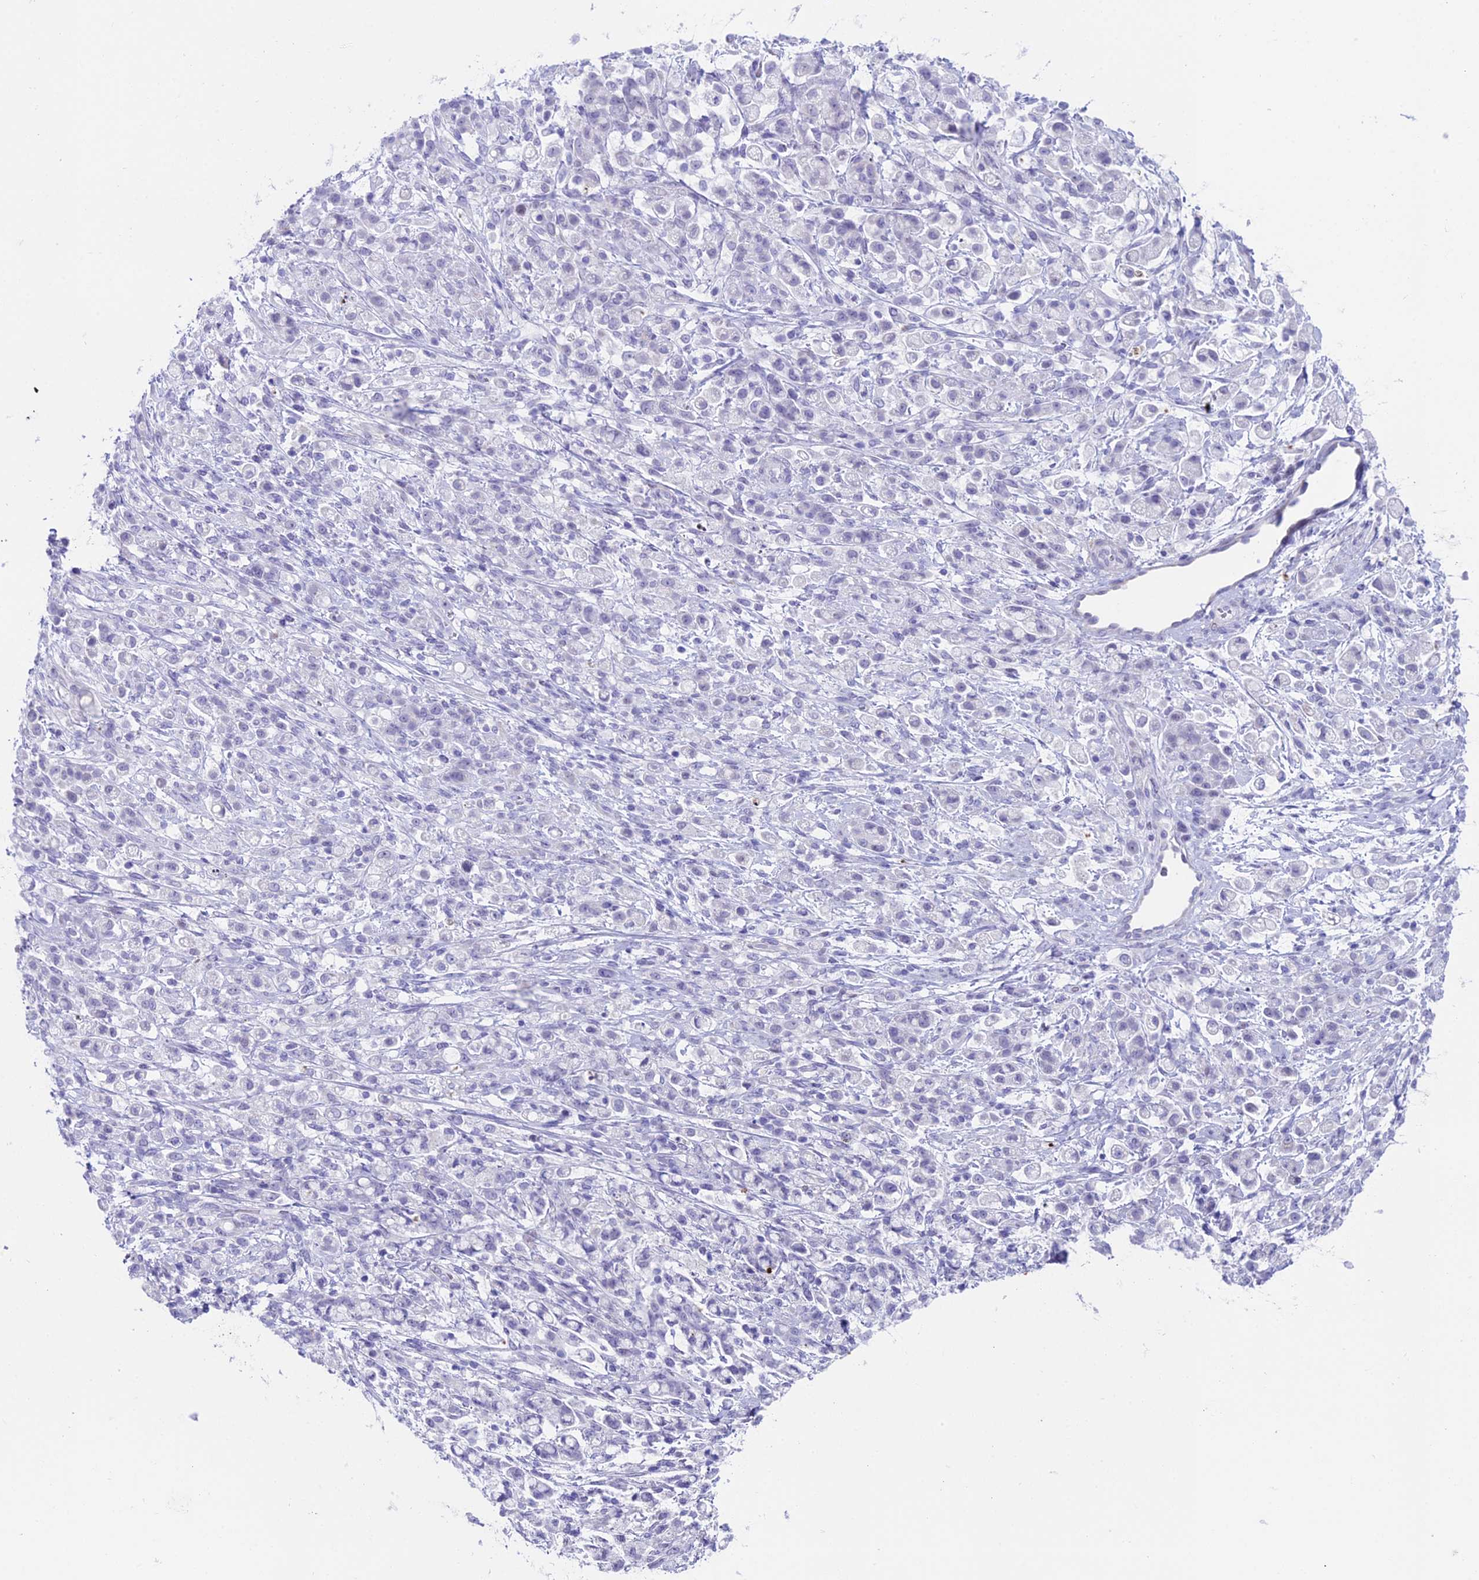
{"staining": {"intensity": "negative", "quantity": "none", "location": "none"}, "tissue": "stomach cancer", "cell_type": "Tumor cells", "image_type": "cancer", "snomed": [{"axis": "morphology", "description": "Adenocarcinoma, NOS"}, {"axis": "topography", "description": "Stomach"}], "caption": "A micrograph of human stomach cancer (adenocarcinoma) is negative for staining in tumor cells.", "gene": "CC2D2A", "patient": {"sex": "female", "age": 60}}